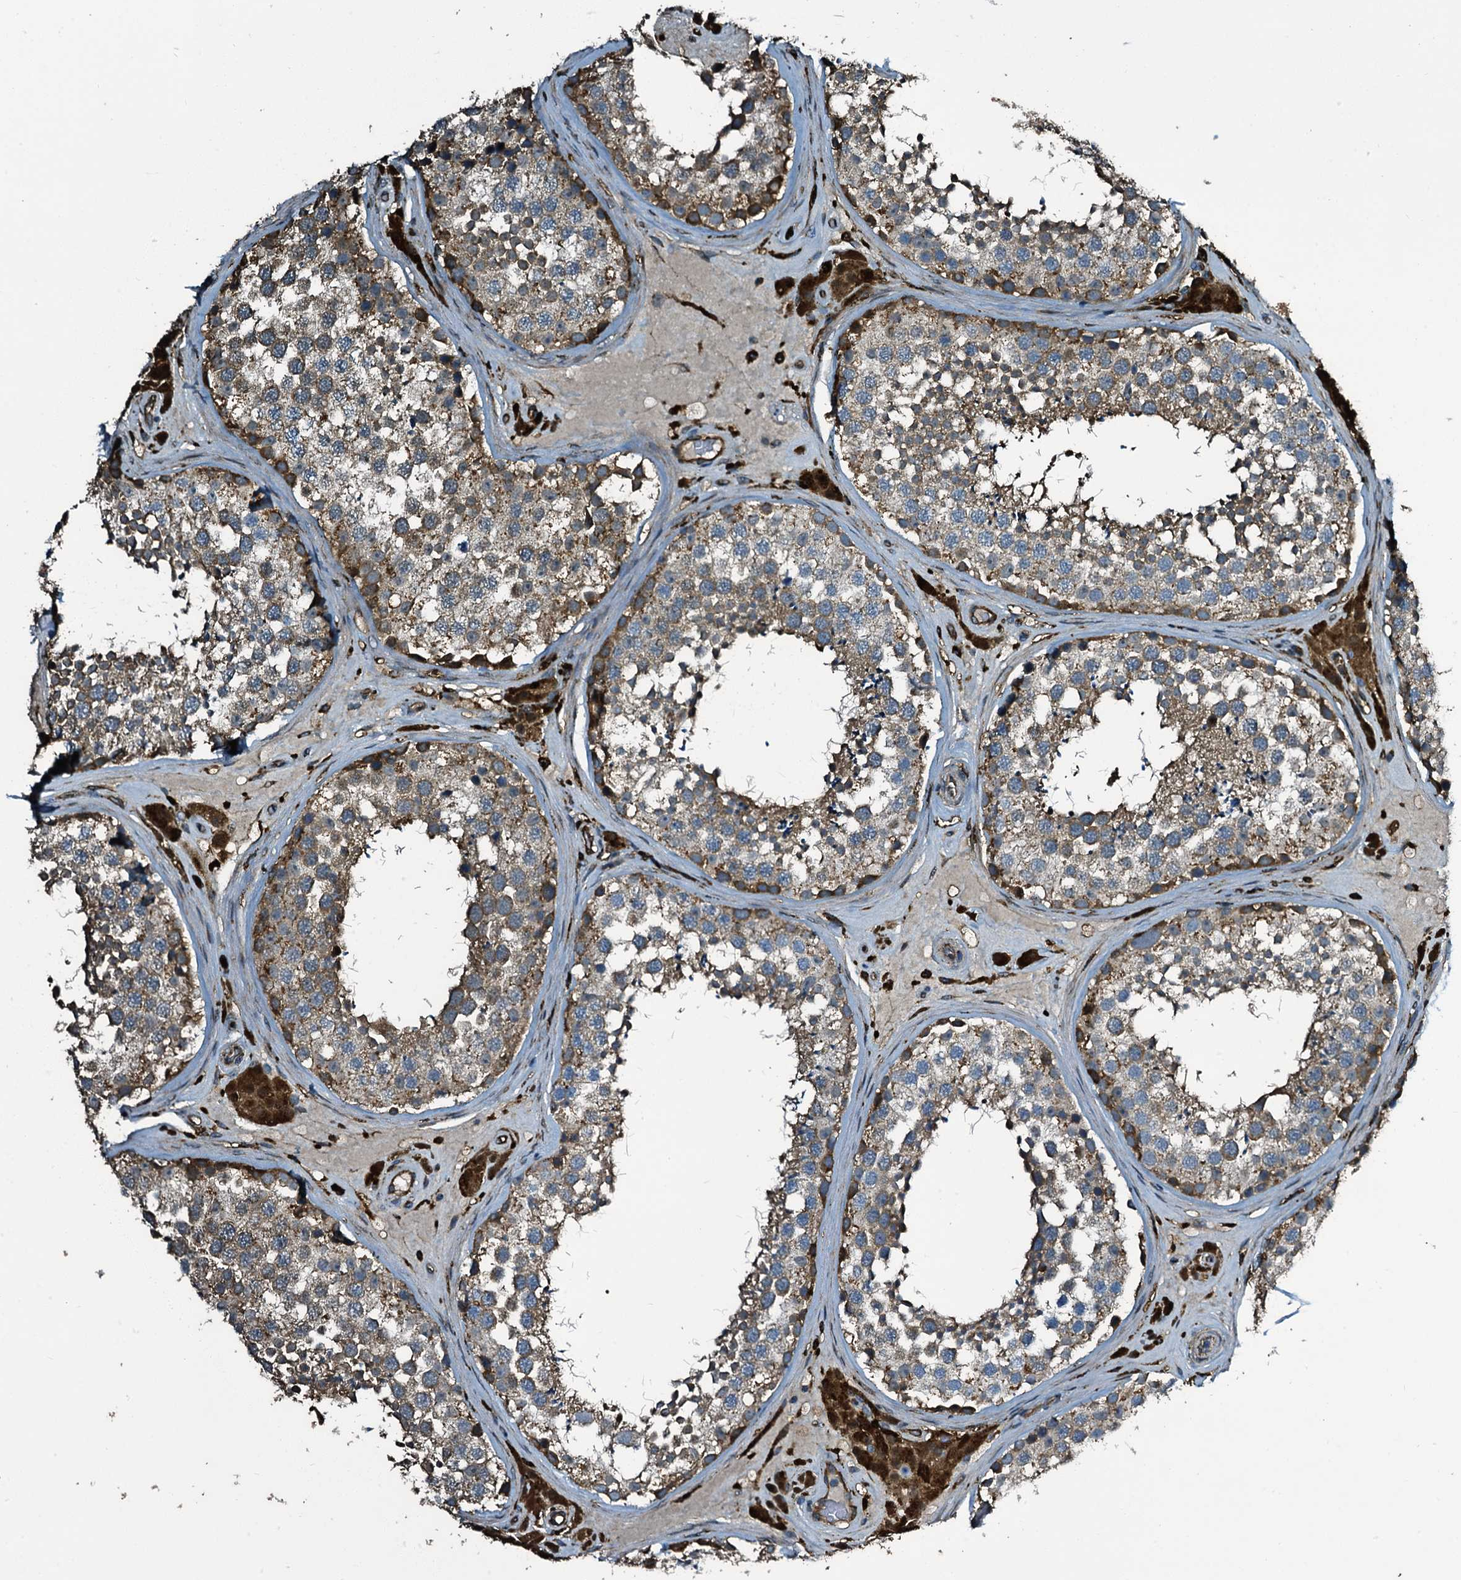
{"staining": {"intensity": "moderate", "quantity": ">75%", "location": "cytoplasmic/membranous"}, "tissue": "testis", "cell_type": "Cells in seminiferous ducts", "image_type": "normal", "snomed": [{"axis": "morphology", "description": "Normal tissue, NOS"}, {"axis": "topography", "description": "Testis"}], "caption": "Approximately >75% of cells in seminiferous ducts in unremarkable testis demonstrate moderate cytoplasmic/membranous protein positivity as visualized by brown immunohistochemical staining.", "gene": "TPGS2", "patient": {"sex": "male", "age": 46}}